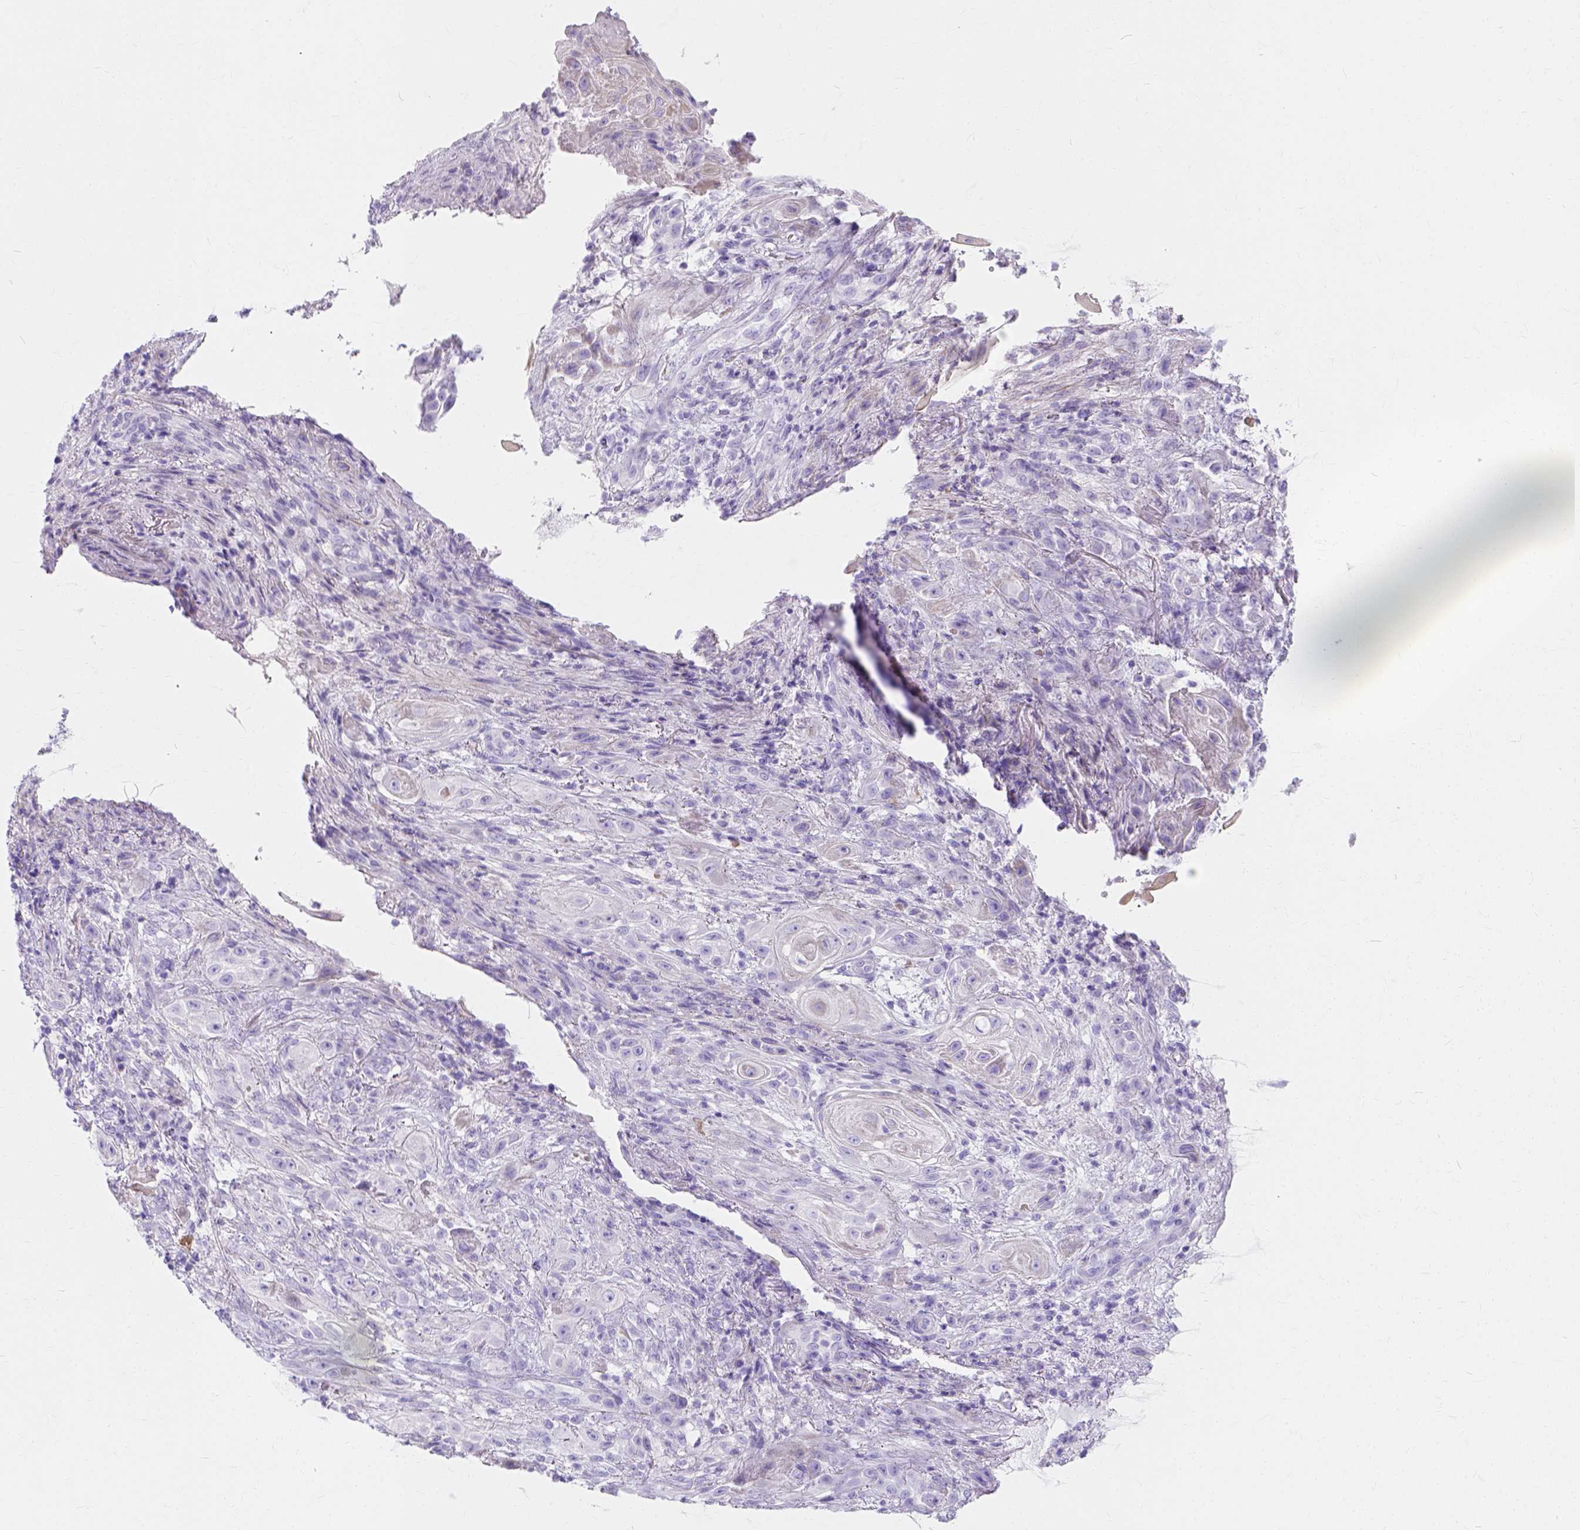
{"staining": {"intensity": "negative", "quantity": "none", "location": "none"}, "tissue": "skin cancer", "cell_type": "Tumor cells", "image_type": "cancer", "snomed": [{"axis": "morphology", "description": "Squamous cell carcinoma, NOS"}, {"axis": "topography", "description": "Skin"}], "caption": "High power microscopy histopathology image of an immunohistochemistry photomicrograph of skin squamous cell carcinoma, revealing no significant positivity in tumor cells.", "gene": "MYH15", "patient": {"sex": "male", "age": 62}}